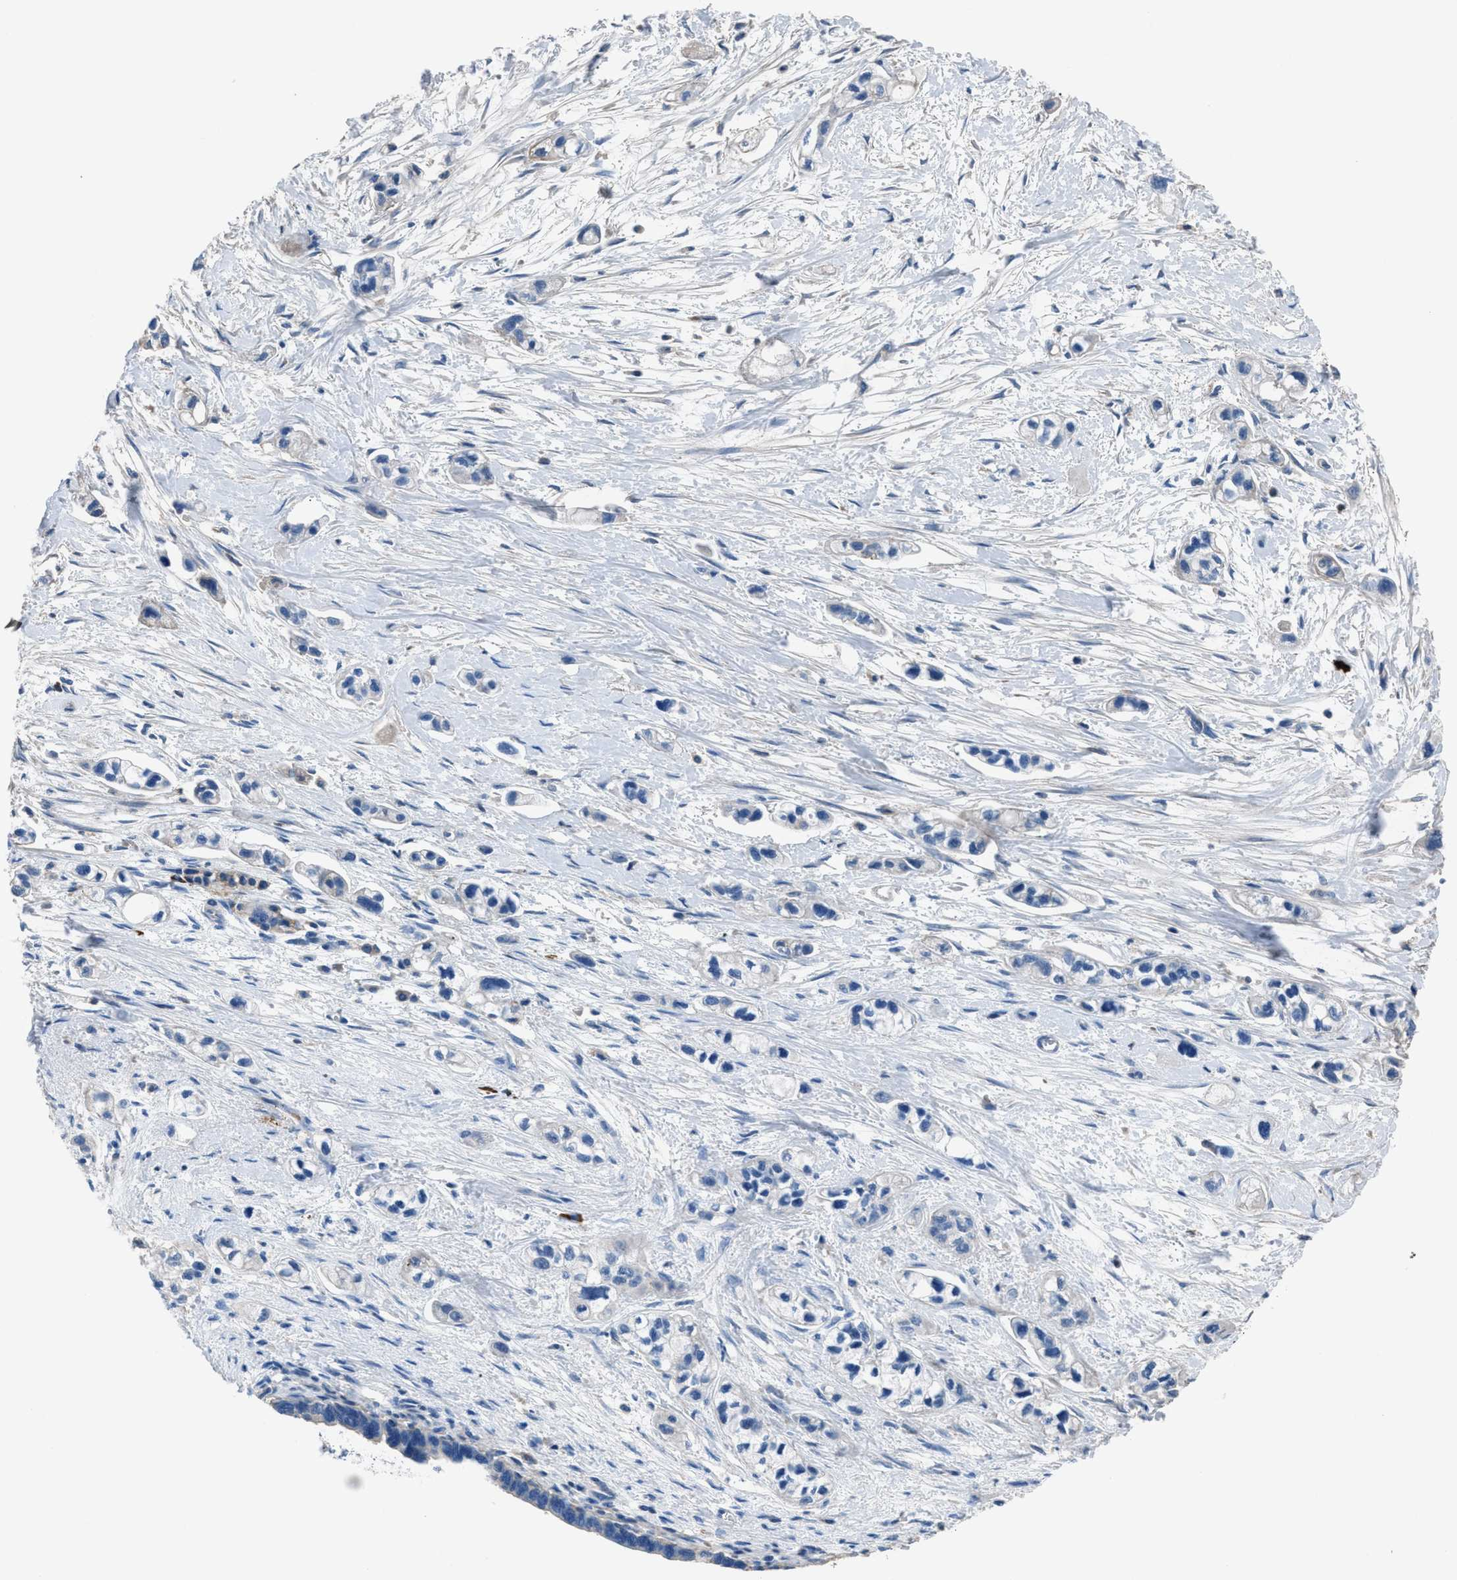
{"staining": {"intensity": "negative", "quantity": "none", "location": "none"}, "tissue": "pancreatic cancer", "cell_type": "Tumor cells", "image_type": "cancer", "snomed": [{"axis": "morphology", "description": "Adenocarcinoma, NOS"}, {"axis": "topography", "description": "Pancreas"}], "caption": "High magnification brightfield microscopy of pancreatic cancer stained with DAB (brown) and counterstained with hematoxylin (blue): tumor cells show no significant expression.", "gene": "SGCZ", "patient": {"sex": "male", "age": 74}}